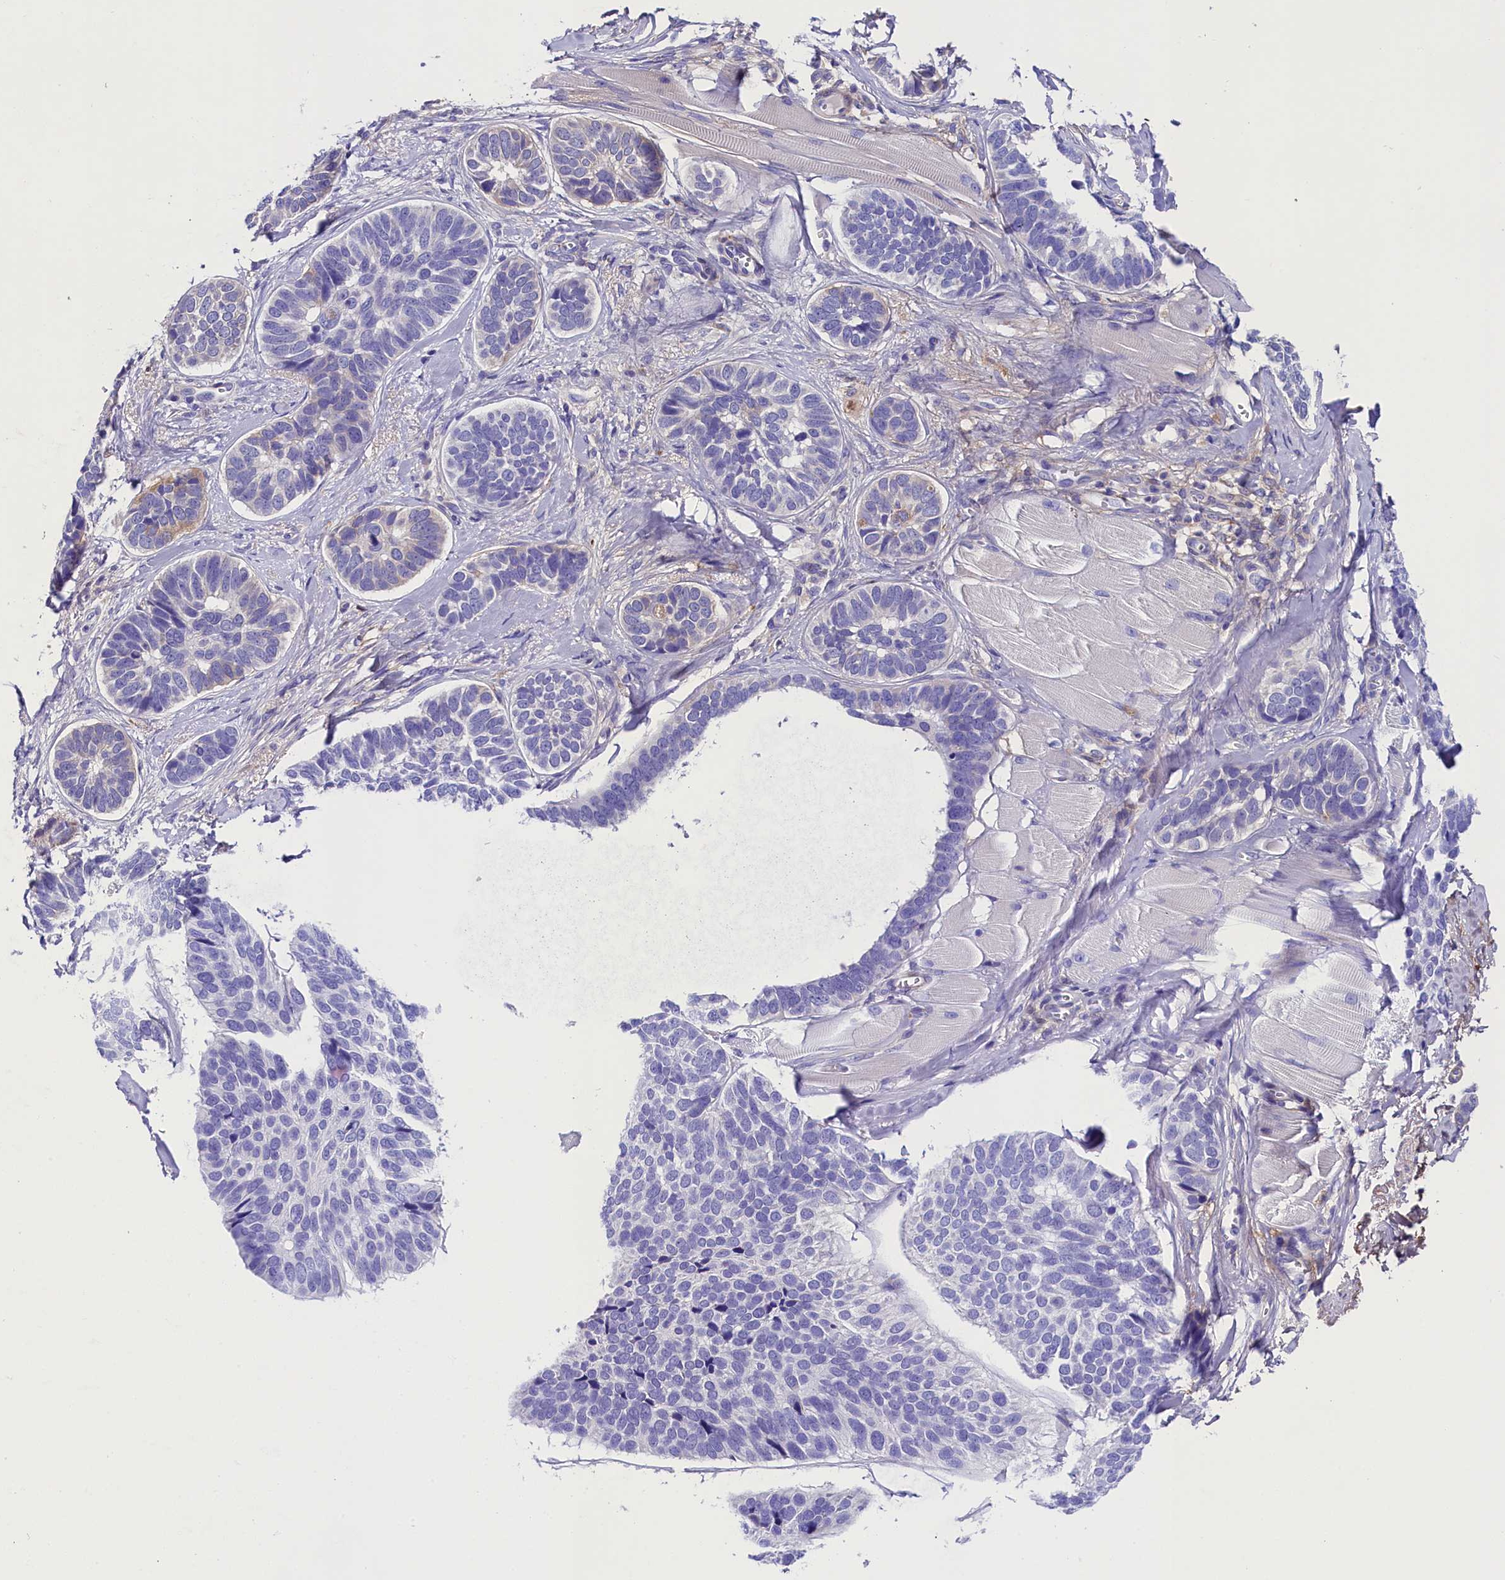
{"staining": {"intensity": "negative", "quantity": "none", "location": "none"}, "tissue": "skin cancer", "cell_type": "Tumor cells", "image_type": "cancer", "snomed": [{"axis": "morphology", "description": "Basal cell carcinoma"}, {"axis": "topography", "description": "Skin"}], "caption": "DAB (3,3'-diaminobenzidine) immunohistochemical staining of skin cancer exhibits no significant positivity in tumor cells. Nuclei are stained in blue.", "gene": "SOD3", "patient": {"sex": "male", "age": 62}}